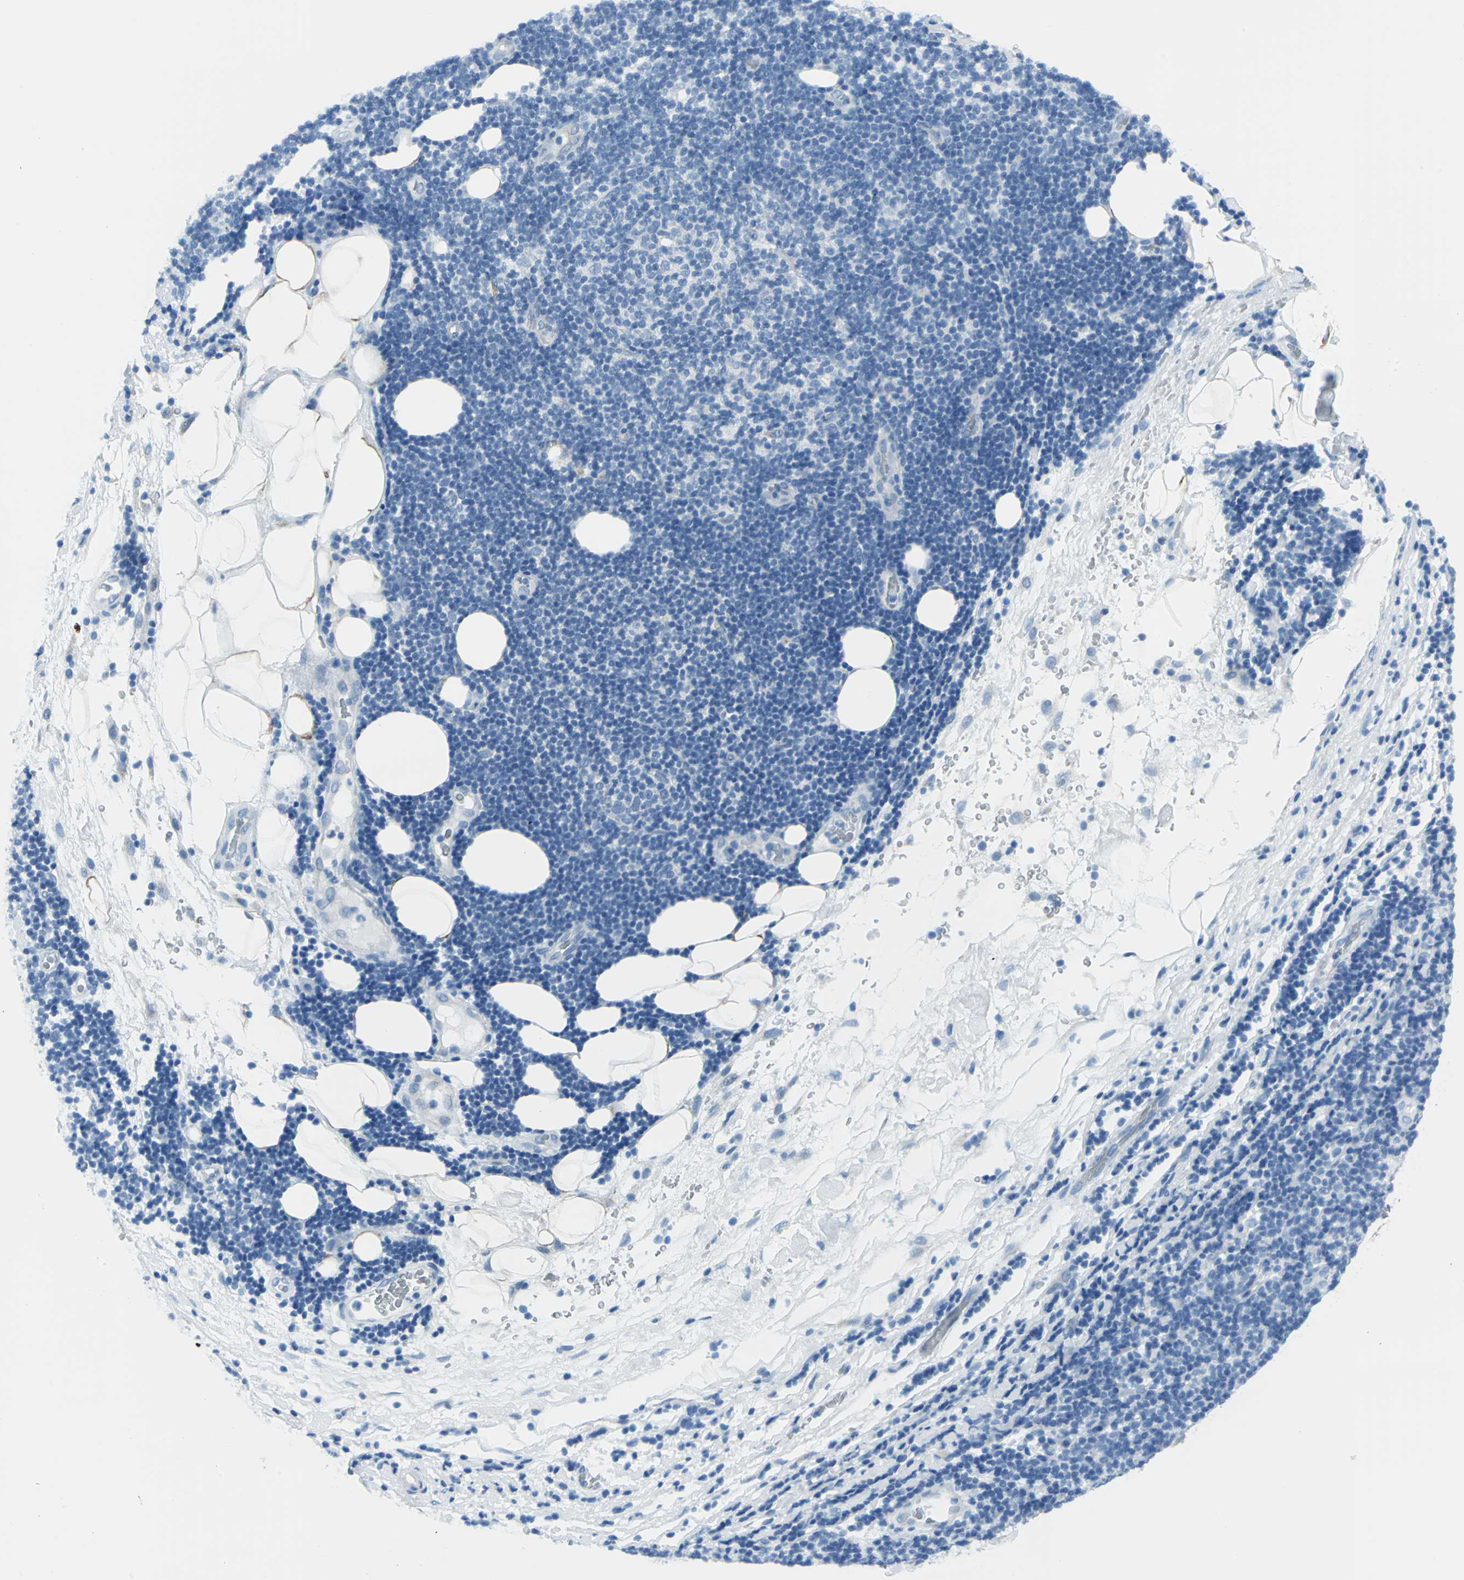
{"staining": {"intensity": "negative", "quantity": "none", "location": "none"}, "tissue": "lymphoma", "cell_type": "Tumor cells", "image_type": "cancer", "snomed": [{"axis": "morphology", "description": "Malignant lymphoma, non-Hodgkin's type, Low grade"}, {"axis": "topography", "description": "Lymph node"}], "caption": "Immunohistochemical staining of human lymphoma demonstrates no significant staining in tumor cells. (Immunohistochemistry (ihc), brightfield microscopy, high magnification).", "gene": "CYB5A", "patient": {"sex": "male", "age": 83}}